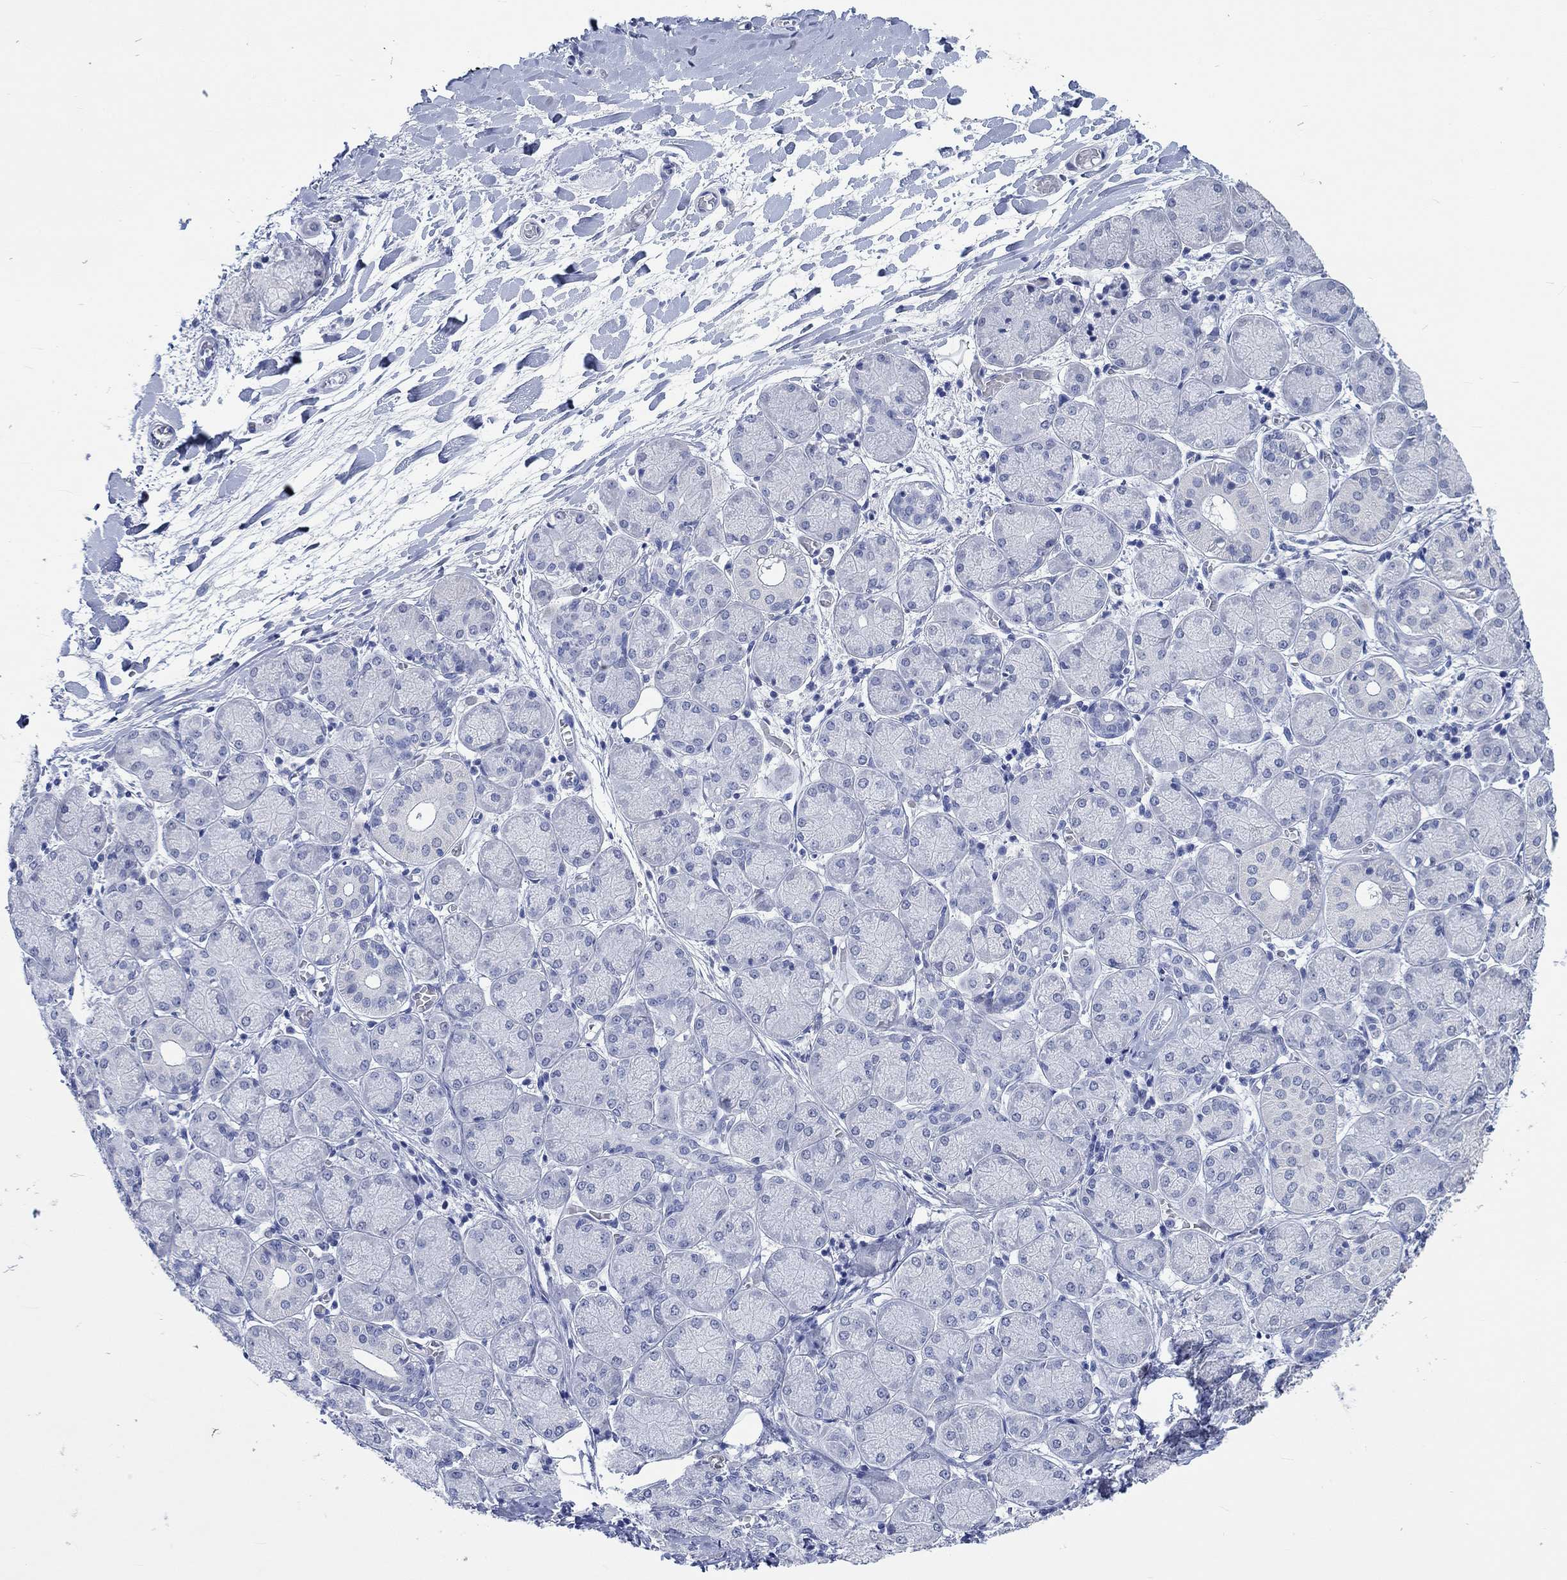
{"staining": {"intensity": "weak", "quantity": "<25%", "location": "cytoplasmic/membranous"}, "tissue": "salivary gland", "cell_type": "Glandular cells", "image_type": "normal", "snomed": [{"axis": "morphology", "description": "Normal tissue, NOS"}, {"axis": "topography", "description": "Salivary gland"}, {"axis": "topography", "description": "Peripheral nerve tissue"}], "caption": "Immunohistochemistry micrograph of normal salivary gland stained for a protein (brown), which shows no staining in glandular cells.", "gene": "C4orf47", "patient": {"sex": "female", "age": 24}}